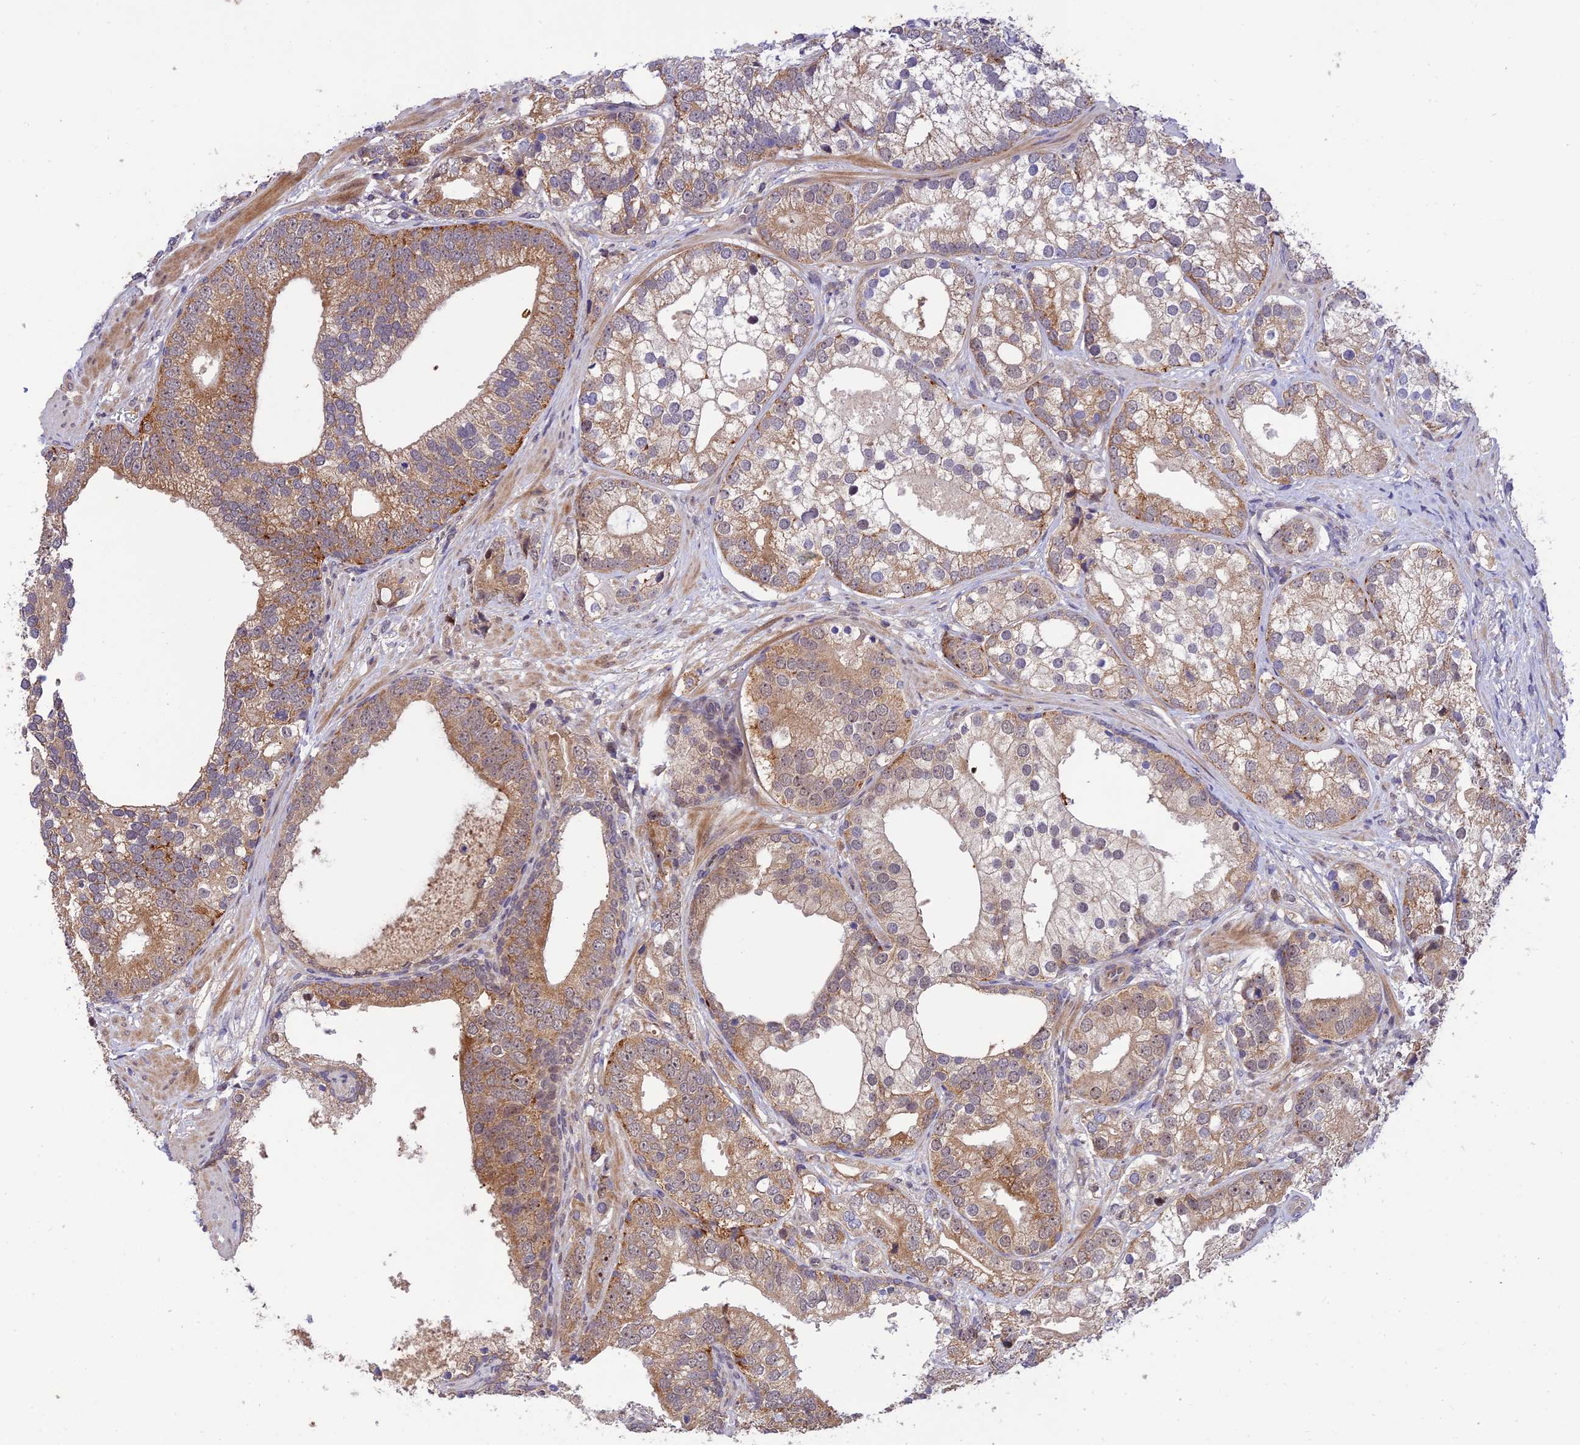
{"staining": {"intensity": "moderate", "quantity": ">75%", "location": "cytoplasmic/membranous"}, "tissue": "prostate cancer", "cell_type": "Tumor cells", "image_type": "cancer", "snomed": [{"axis": "morphology", "description": "Adenocarcinoma, High grade"}, {"axis": "topography", "description": "Prostate"}], "caption": "This histopathology image demonstrates prostate cancer stained with IHC to label a protein in brown. The cytoplasmic/membranous of tumor cells show moderate positivity for the protein. Nuclei are counter-stained blue.", "gene": "REV1", "patient": {"sex": "male", "age": 75}}